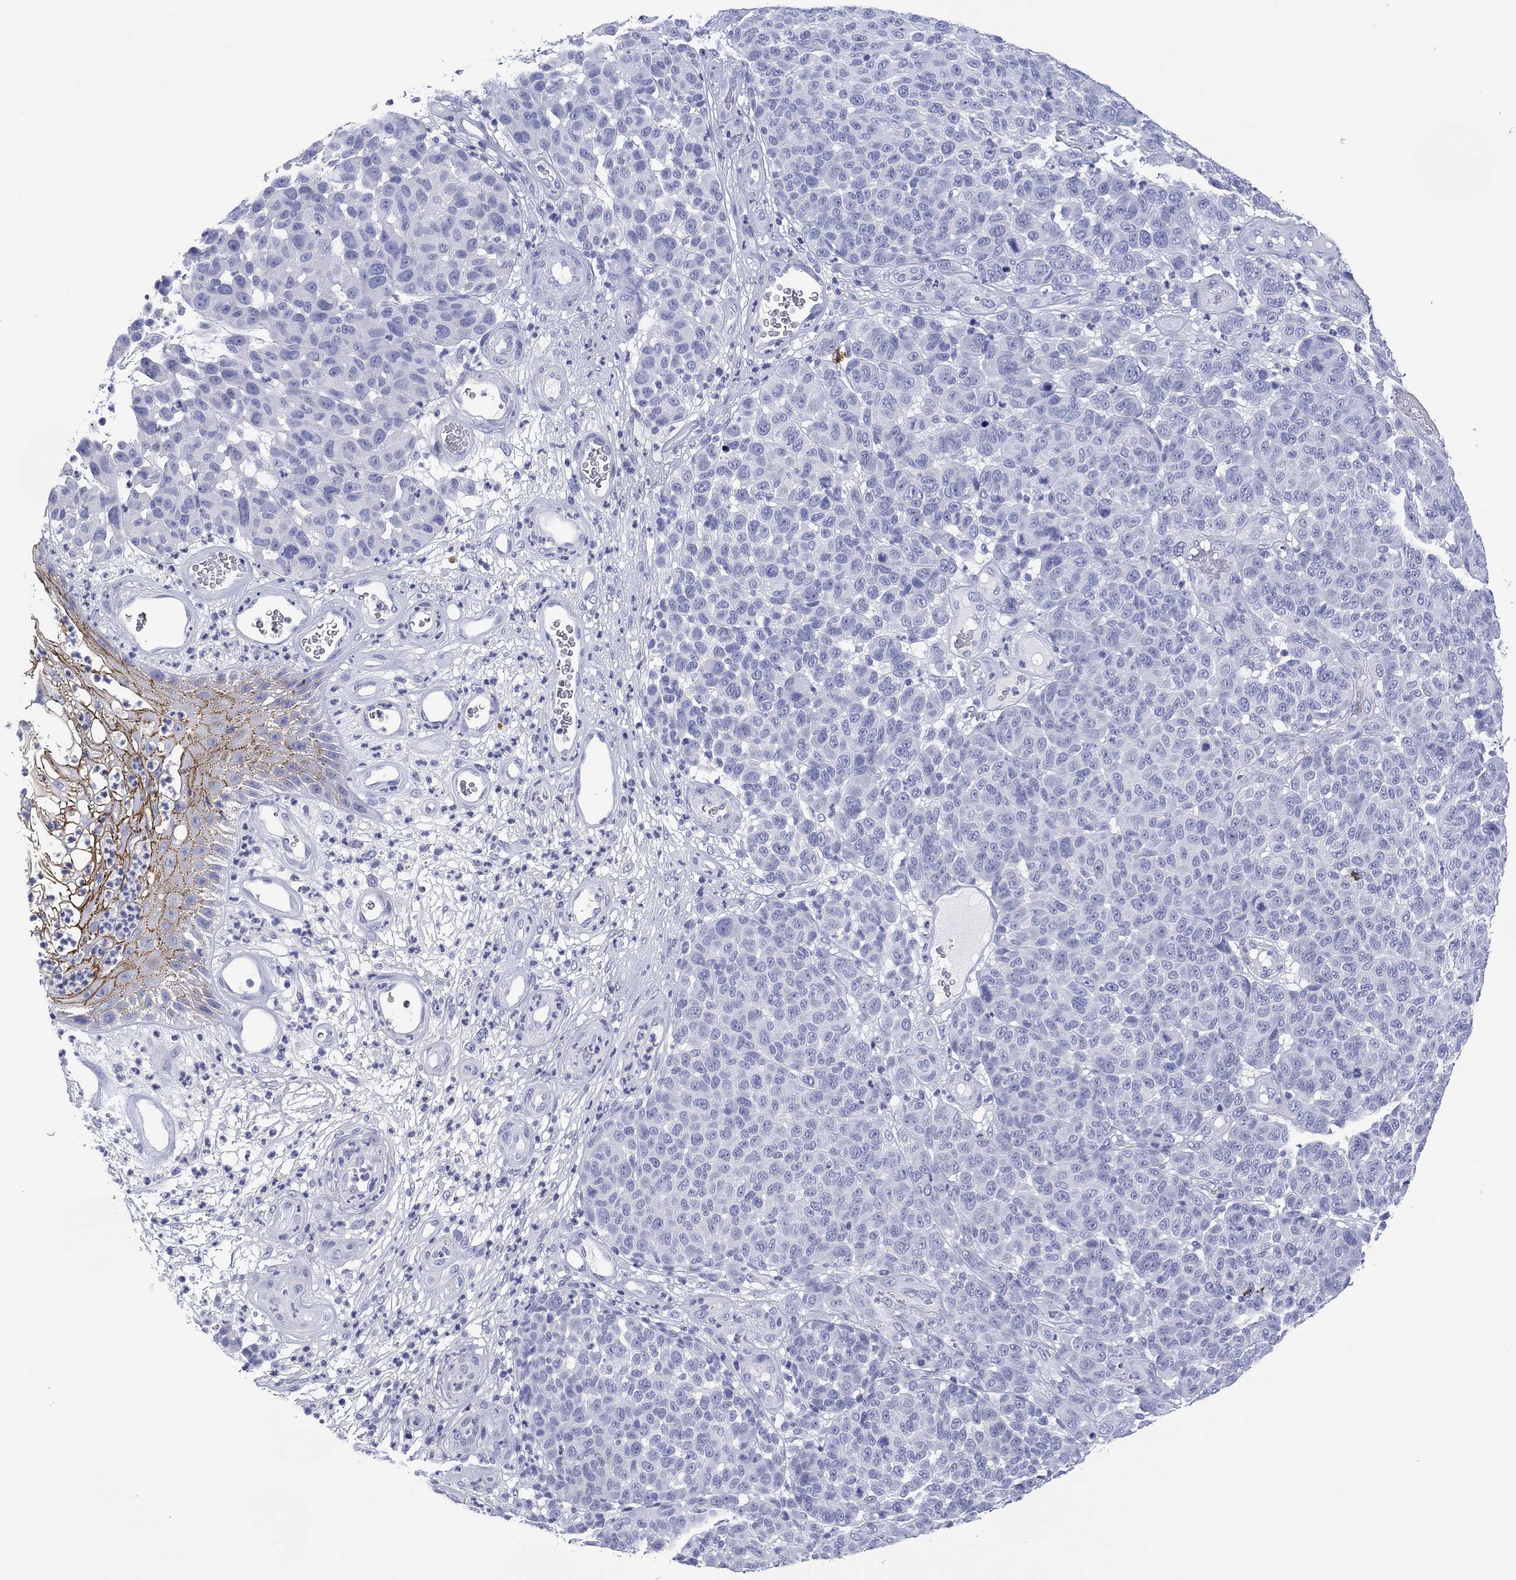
{"staining": {"intensity": "negative", "quantity": "none", "location": "none"}, "tissue": "melanoma", "cell_type": "Tumor cells", "image_type": "cancer", "snomed": [{"axis": "morphology", "description": "Malignant melanoma, NOS"}, {"axis": "topography", "description": "Skin"}], "caption": "Melanoma was stained to show a protein in brown. There is no significant expression in tumor cells.", "gene": "DSG1", "patient": {"sex": "male", "age": 59}}